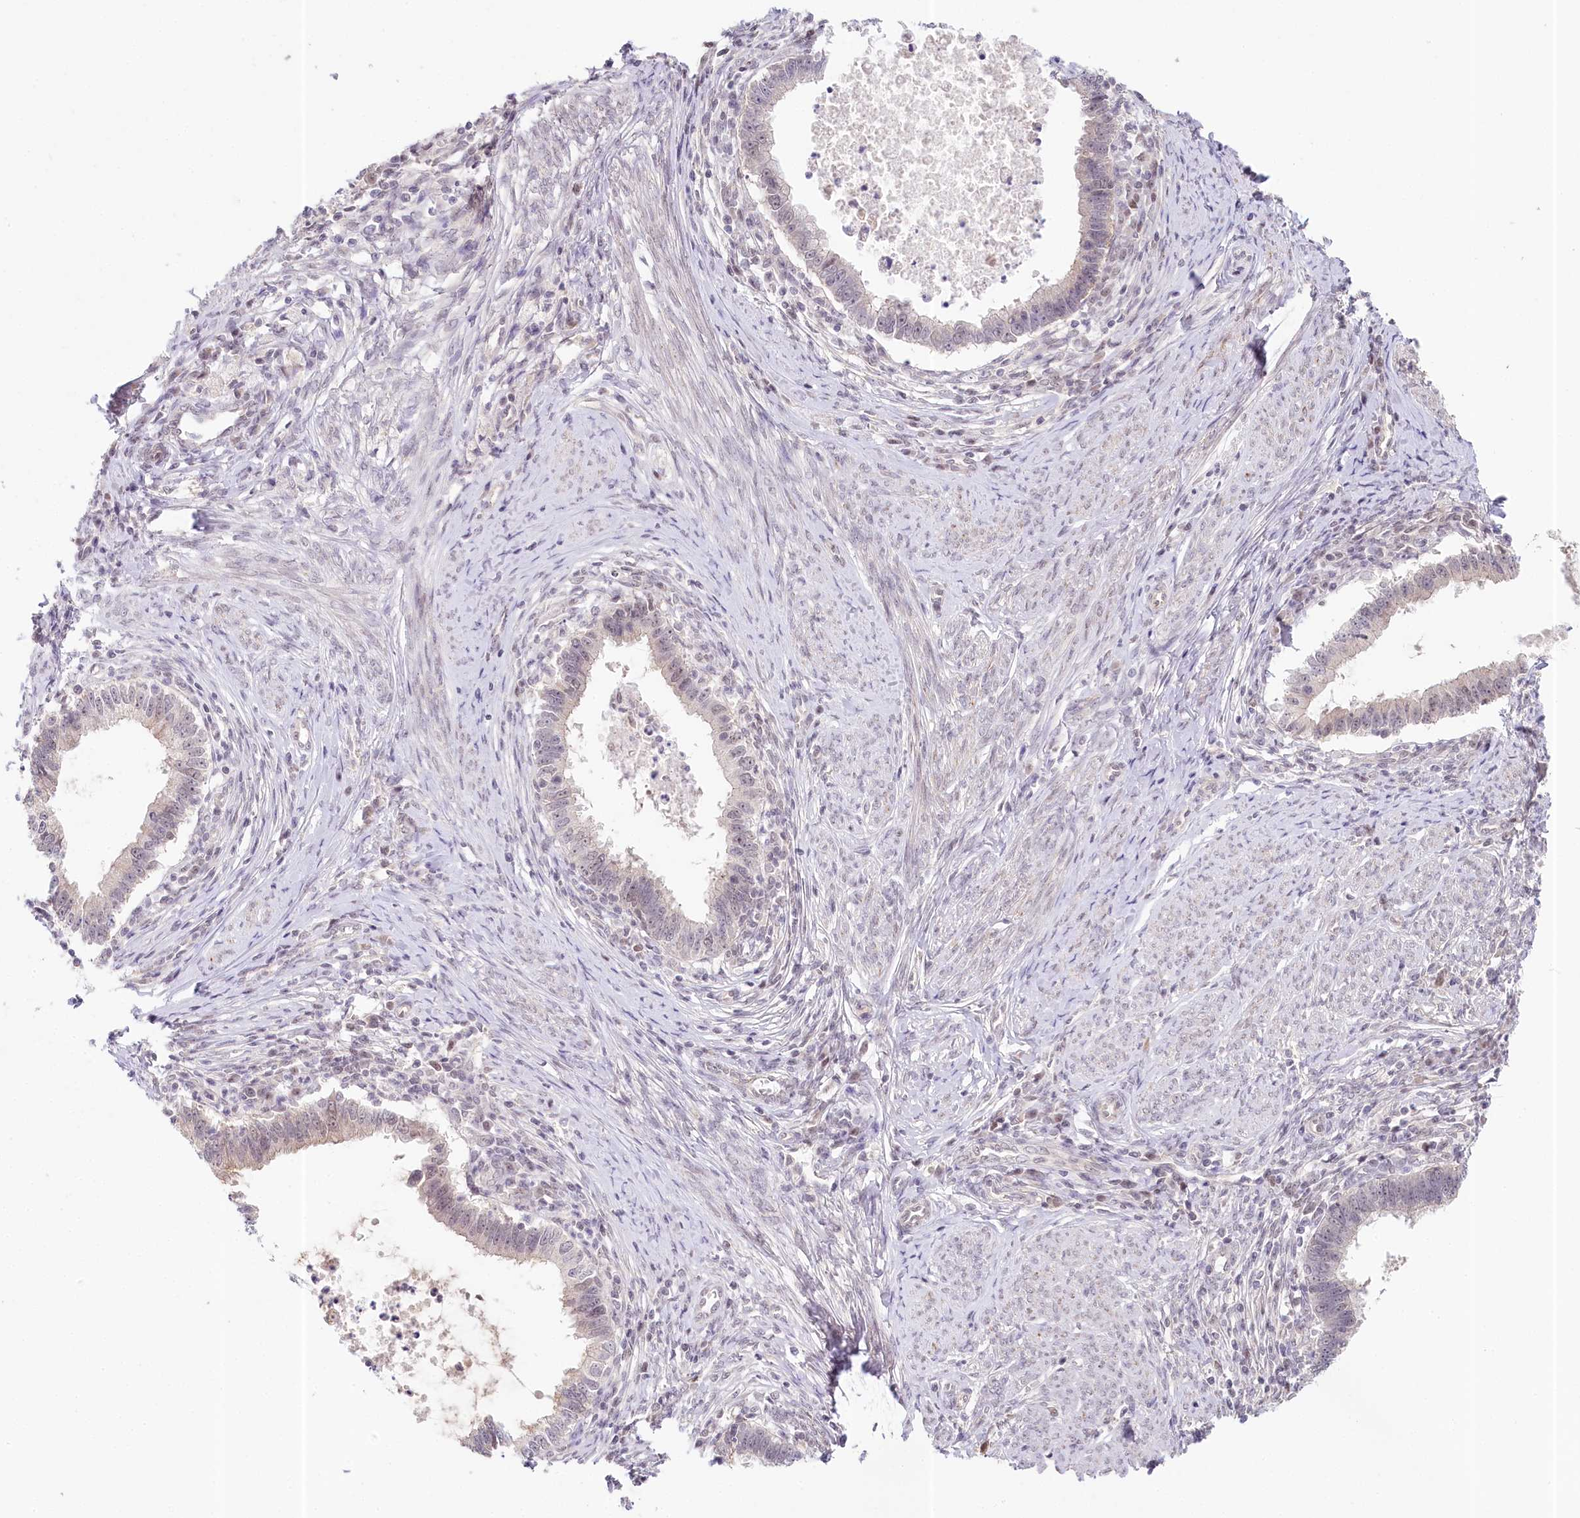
{"staining": {"intensity": "weak", "quantity": "<25%", "location": "nuclear"}, "tissue": "cervical cancer", "cell_type": "Tumor cells", "image_type": "cancer", "snomed": [{"axis": "morphology", "description": "Adenocarcinoma, NOS"}, {"axis": "topography", "description": "Cervix"}], "caption": "IHC histopathology image of human cervical cancer stained for a protein (brown), which shows no positivity in tumor cells. The staining was performed using DAB to visualize the protein expression in brown, while the nuclei were stained in blue with hematoxylin (Magnification: 20x).", "gene": "AMTN", "patient": {"sex": "female", "age": 36}}